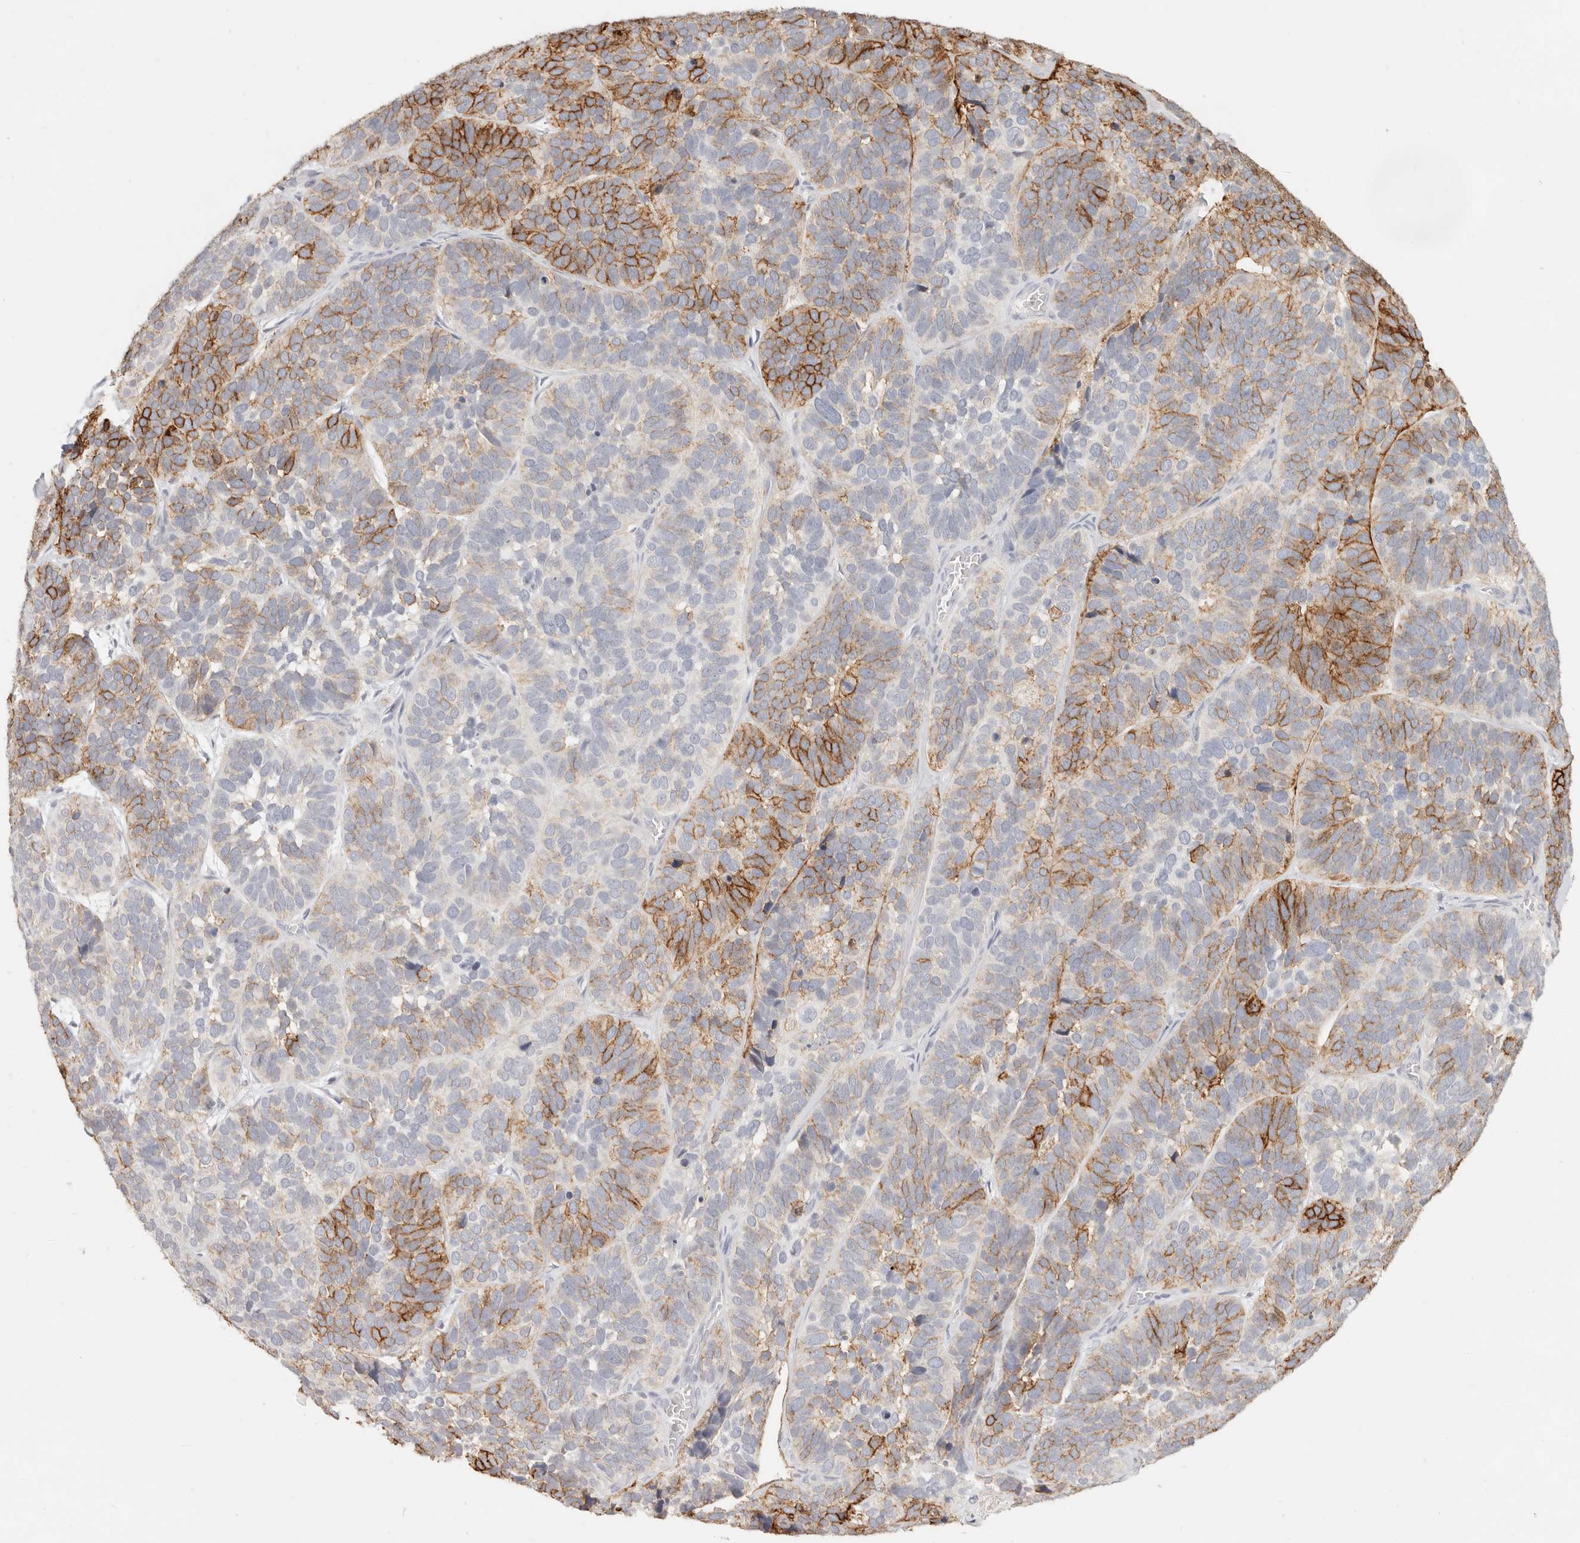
{"staining": {"intensity": "strong", "quantity": "25%-75%", "location": "cytoplasmic/membranous"}, "tissue": "skin cancer", "cell_type": "Tumor cells", "image_type": "cancer", "snomed": [{"axis": "morphology", "description": "Basal cell carcinoma"}, {"axis": "topography", "description": "Skin"}], "caption": "High-power microscopy captured an IHC image of skin cancer (basal cell carcinoma), revealing strong cytoplasmic/membranous staining in approximately 25%-75% of tumor cells.", "gene": "EPCAM", "patient": {"sex": "male", "age": 62}}